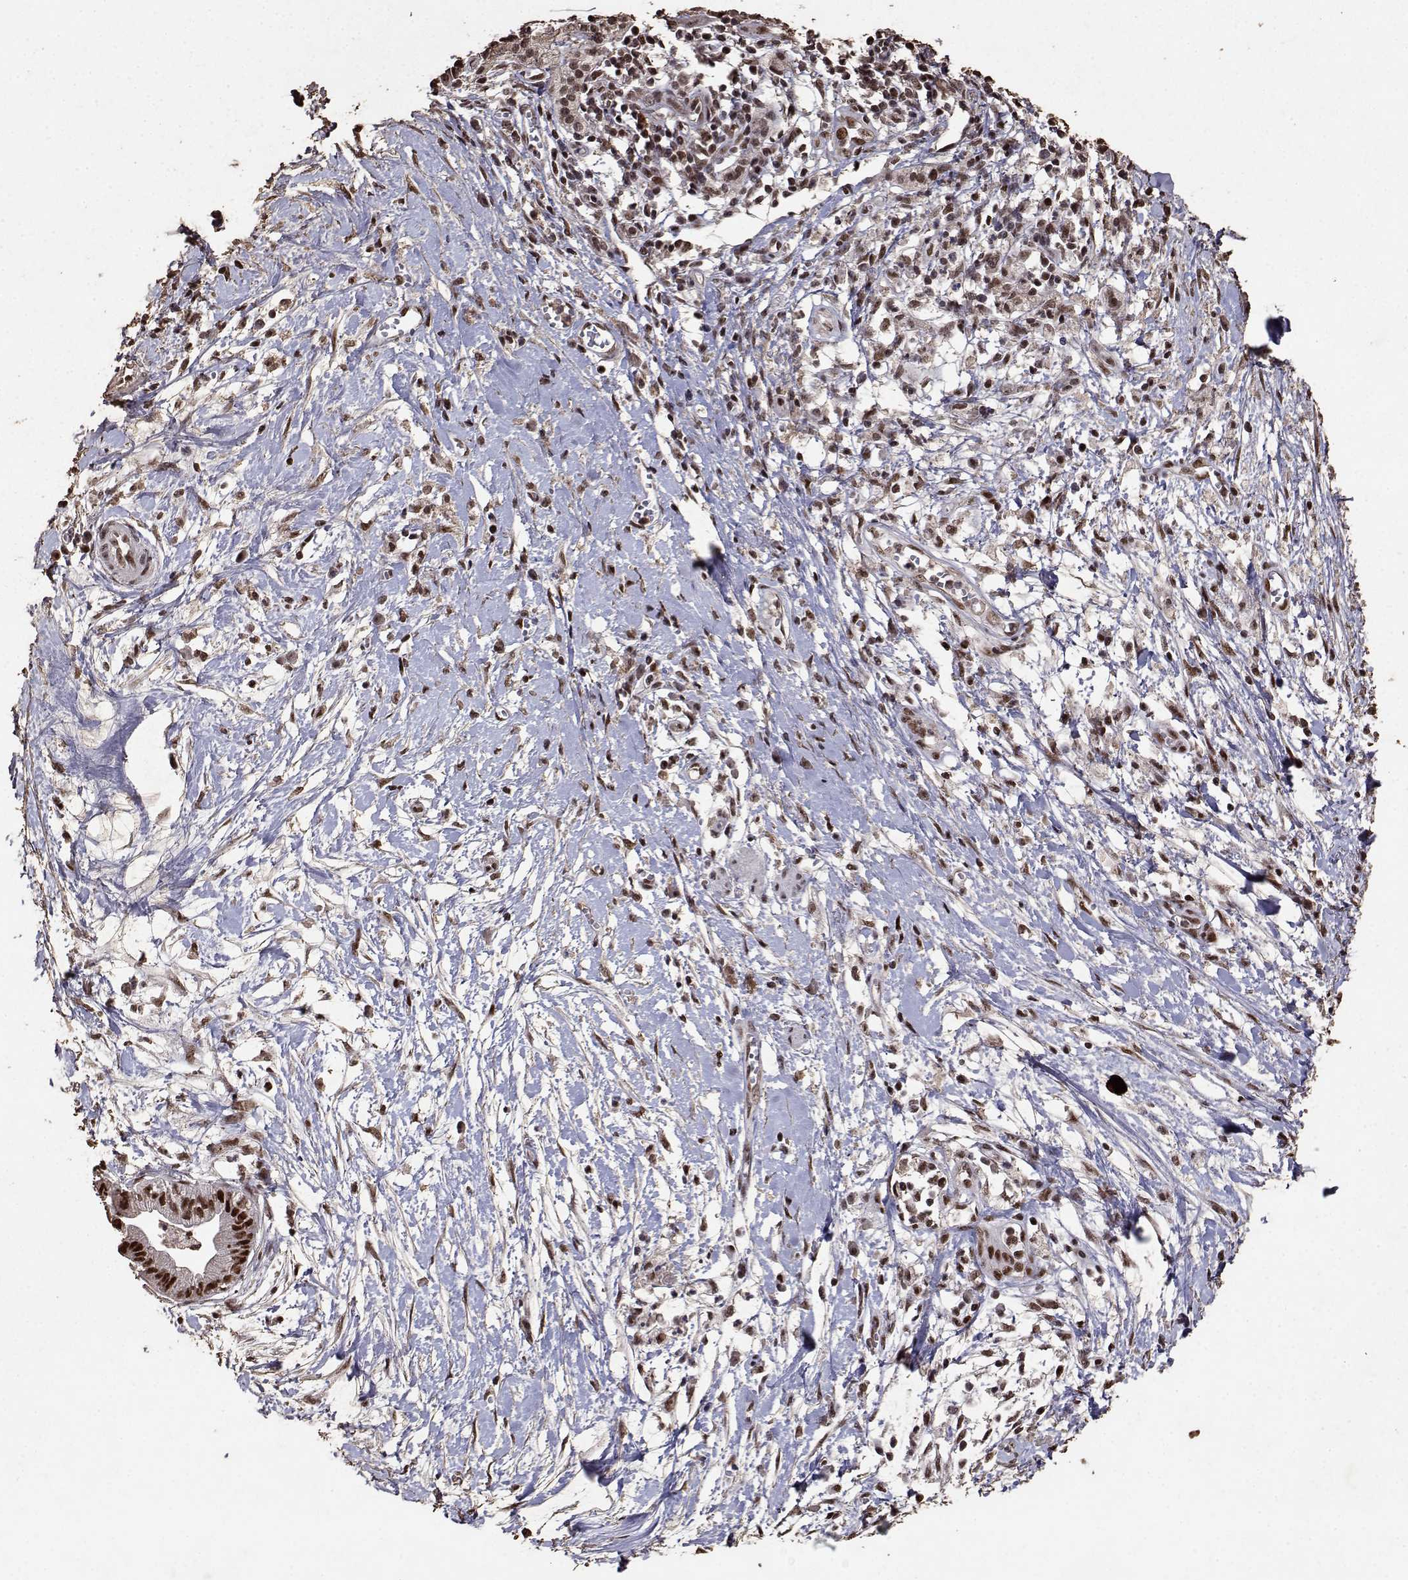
{"staining": {"intensity": "strong", "quantity": ">75%", "location": "nuclear"}, "tissue": "pancreatic cancer", "cell_type": "Tumor cells", "image_type": "cancer", "snomed": [{"axis": "morphology", "description": "Normal tissue, NOS"}, {"axis": "morphology", "description": "Adenocarcinoma, NOS"}, {"axis": "topography", "description": "Lymph node"}, {"axis": "topography", "description": "Pancreas"}], "caption": "Pancreatic cancer (adenocarcinoma) stained with a brown dye shows strong nuclear positive positivity in about >75% of tumor cells.", "gene": "TOE1", "patient": {"sex": "female", "age": 58}}